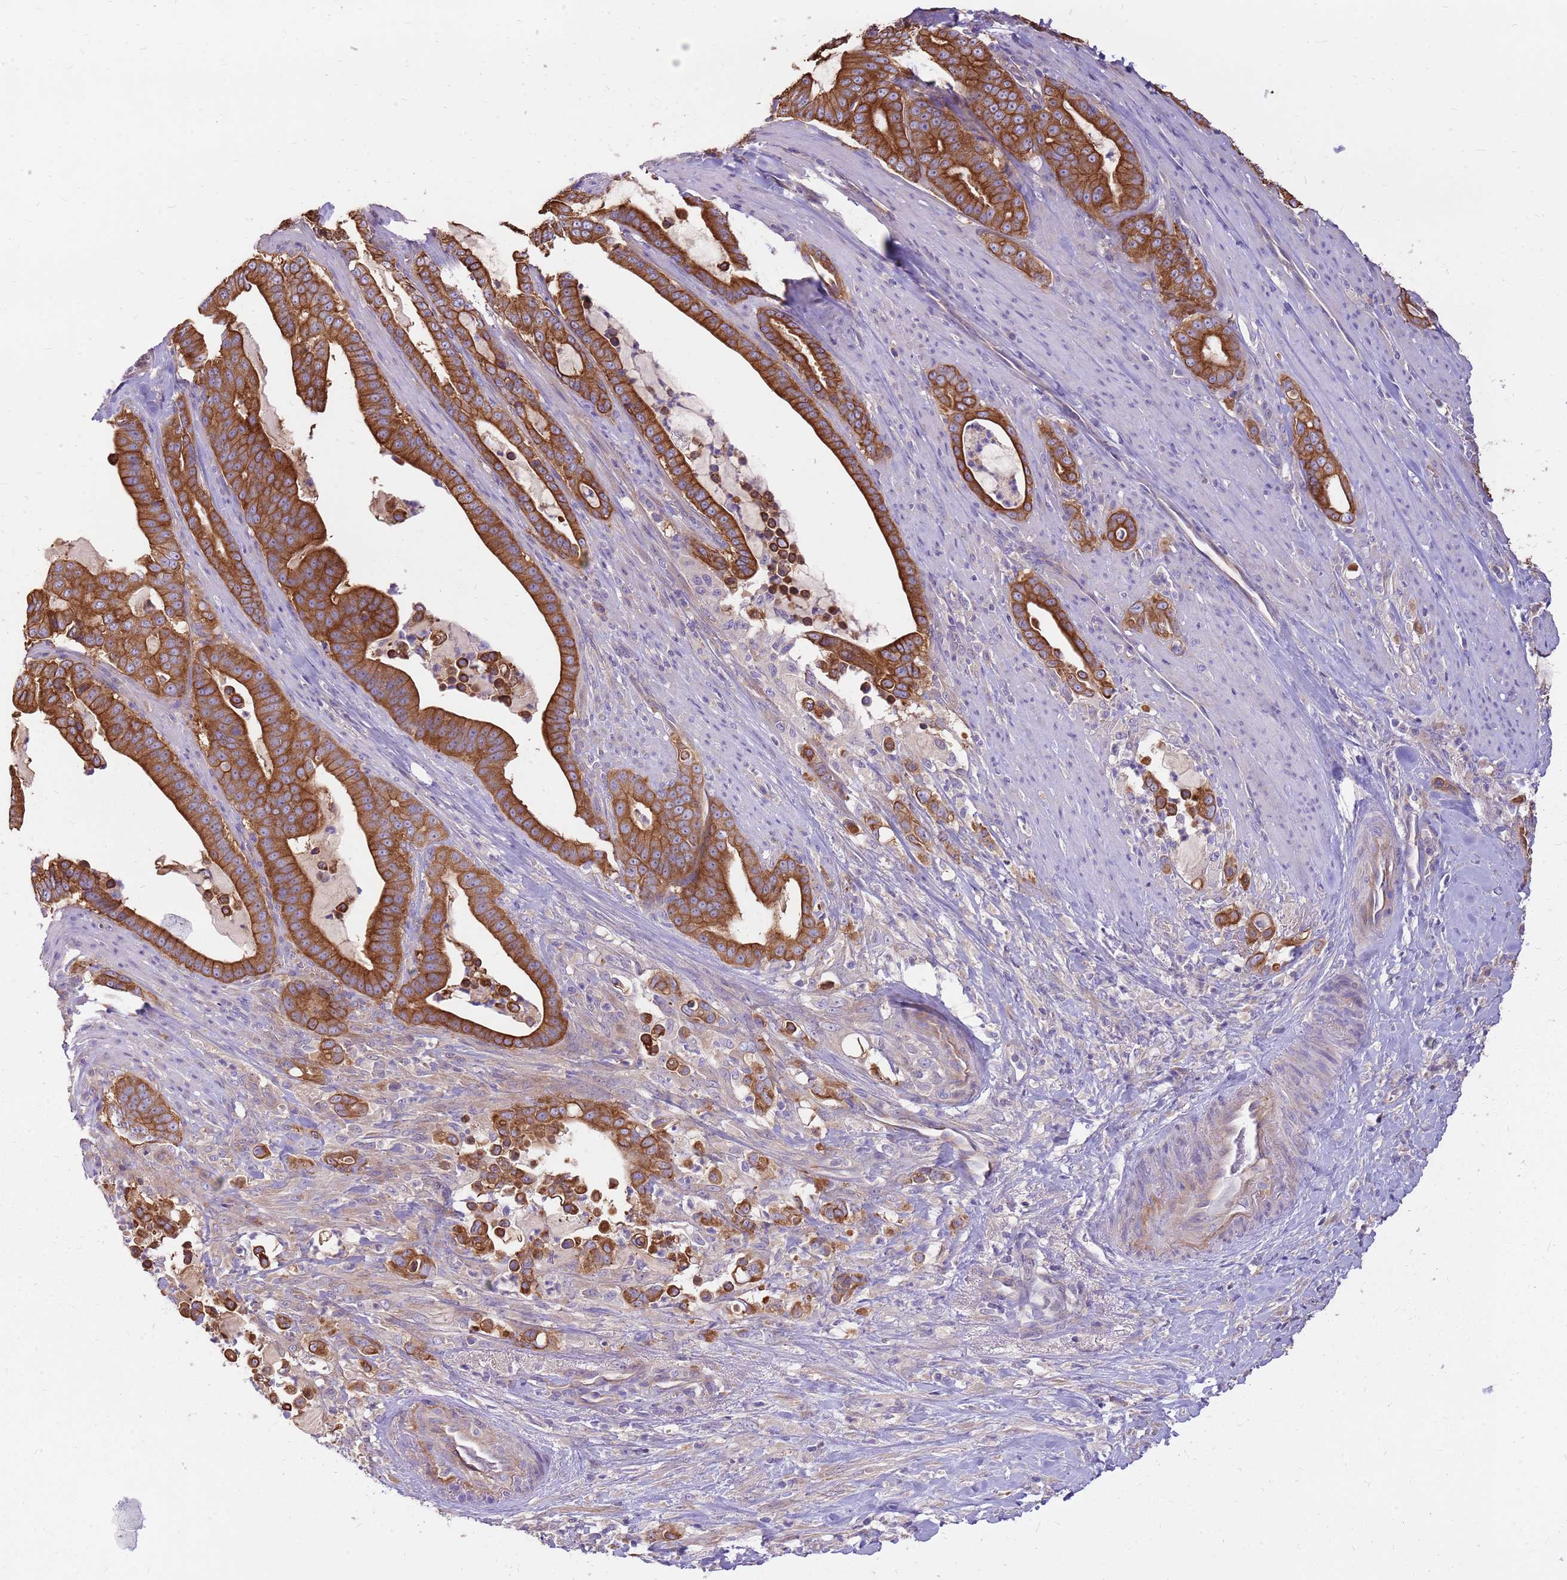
{"staining": {"intensity": "strong", "quantity": ">75%", "location": "cytoplasmic/membranous"}, "tissue": "pancreatic cancer", "cell_type": "Tumor cells", "image_type": "cancer", "snomed": [{"axis": "morphology", "description": "Adenocarcinoma, NOS"}, {"axis": "topography", "description": "Pancreas"}], "caption": "This is a histology image of immunohistochemistry staining of pancreatic cancer, which shows strong expression in the cytoplasmic/membranous of tumor cells.", "gene": "WASHC4", "patient": {"sex": "male", "age": 63}}